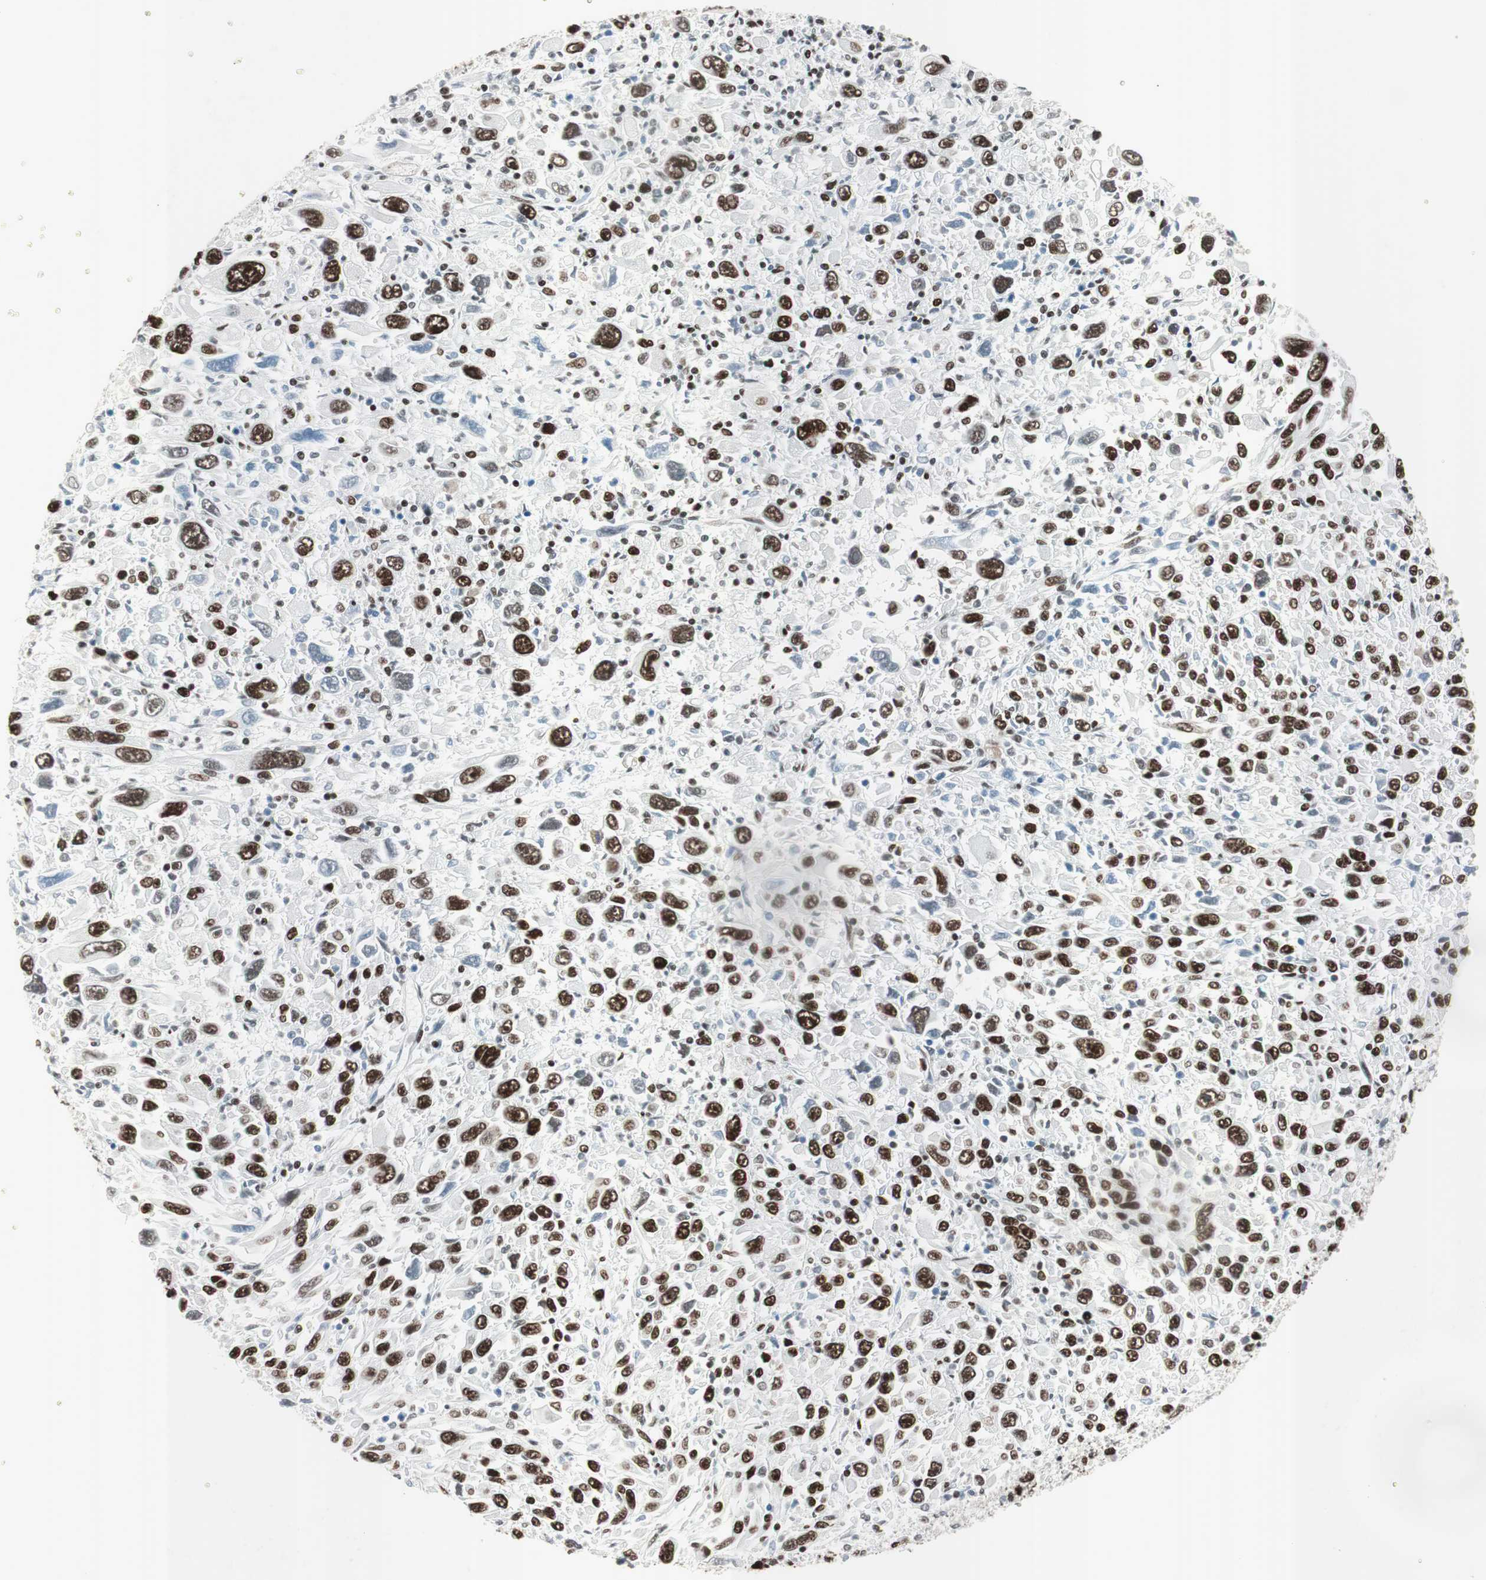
{"staining": {"intensity": "strong", "quantity": ">75%", "location": "nuclear"}, "tissue": "melanoma", "cell_type": "Tumor cells", "image_type": "cancer", "snomed": [{"axis": "morphology", "description": "Malignant melanoma, Metastatic site"}, {"axis": "topography", "description": "Skin"}], "caption": "Human melanoma stained for a protein (brown) demonstrates strong nuclear positive expression in approximately >75% of tumor cells.", "gene": "ARID1A", "patient": {"sex": "female", "age": 56}}